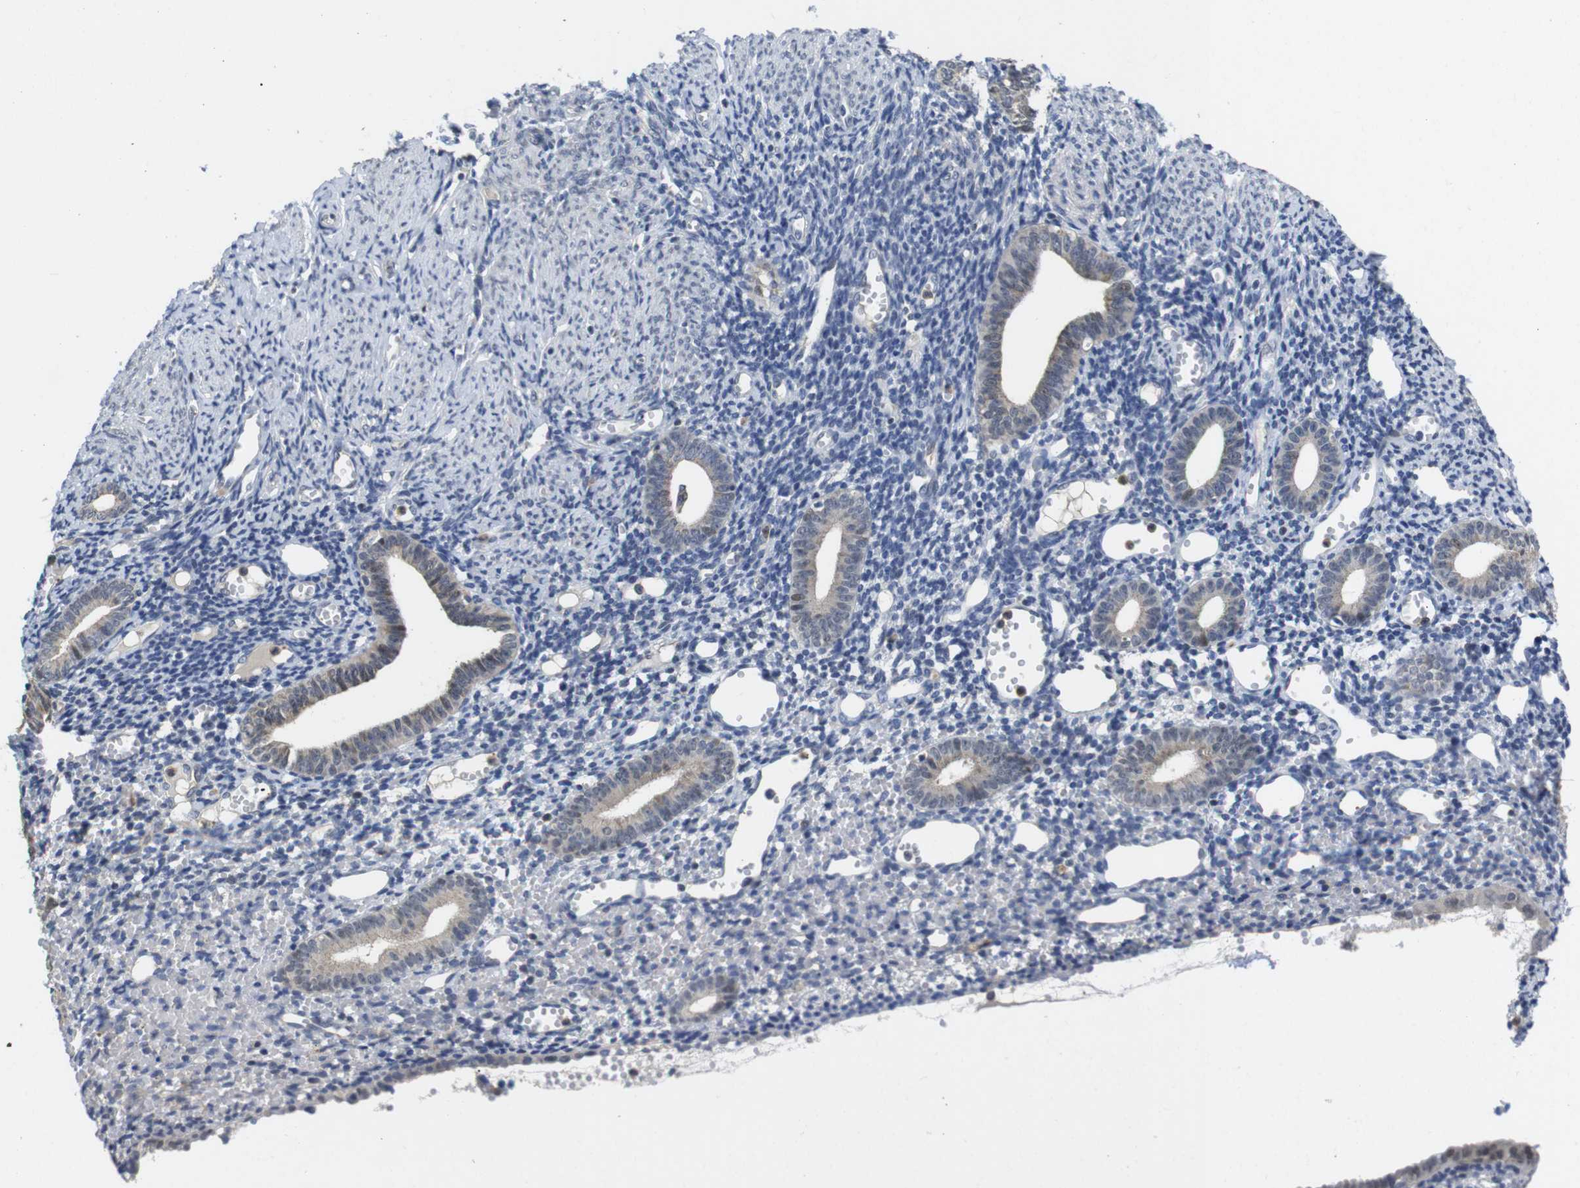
{"staining": {"intensity": "negative", "quantity": "none", "location": "none"}, "tissue": "endometrium", "cell_type": "Cells in endometrial stroma", "image_type": "normal", "snomed": [{"axis": "morphology", "description": "Normal tissue, NOS"}, {"axis": "topography", "description": "Endometrium"}], "caption": "Protein analysis of unremarkable endometrium displays no significant staining in cells in endometrial stroma. (Stains: DAB IHC with hematoxylin counter stain, Microscopy: brightfield microscopy at high magnification).", "gene": "FNTA", "patient": {"sex": "female", "age": 50}}